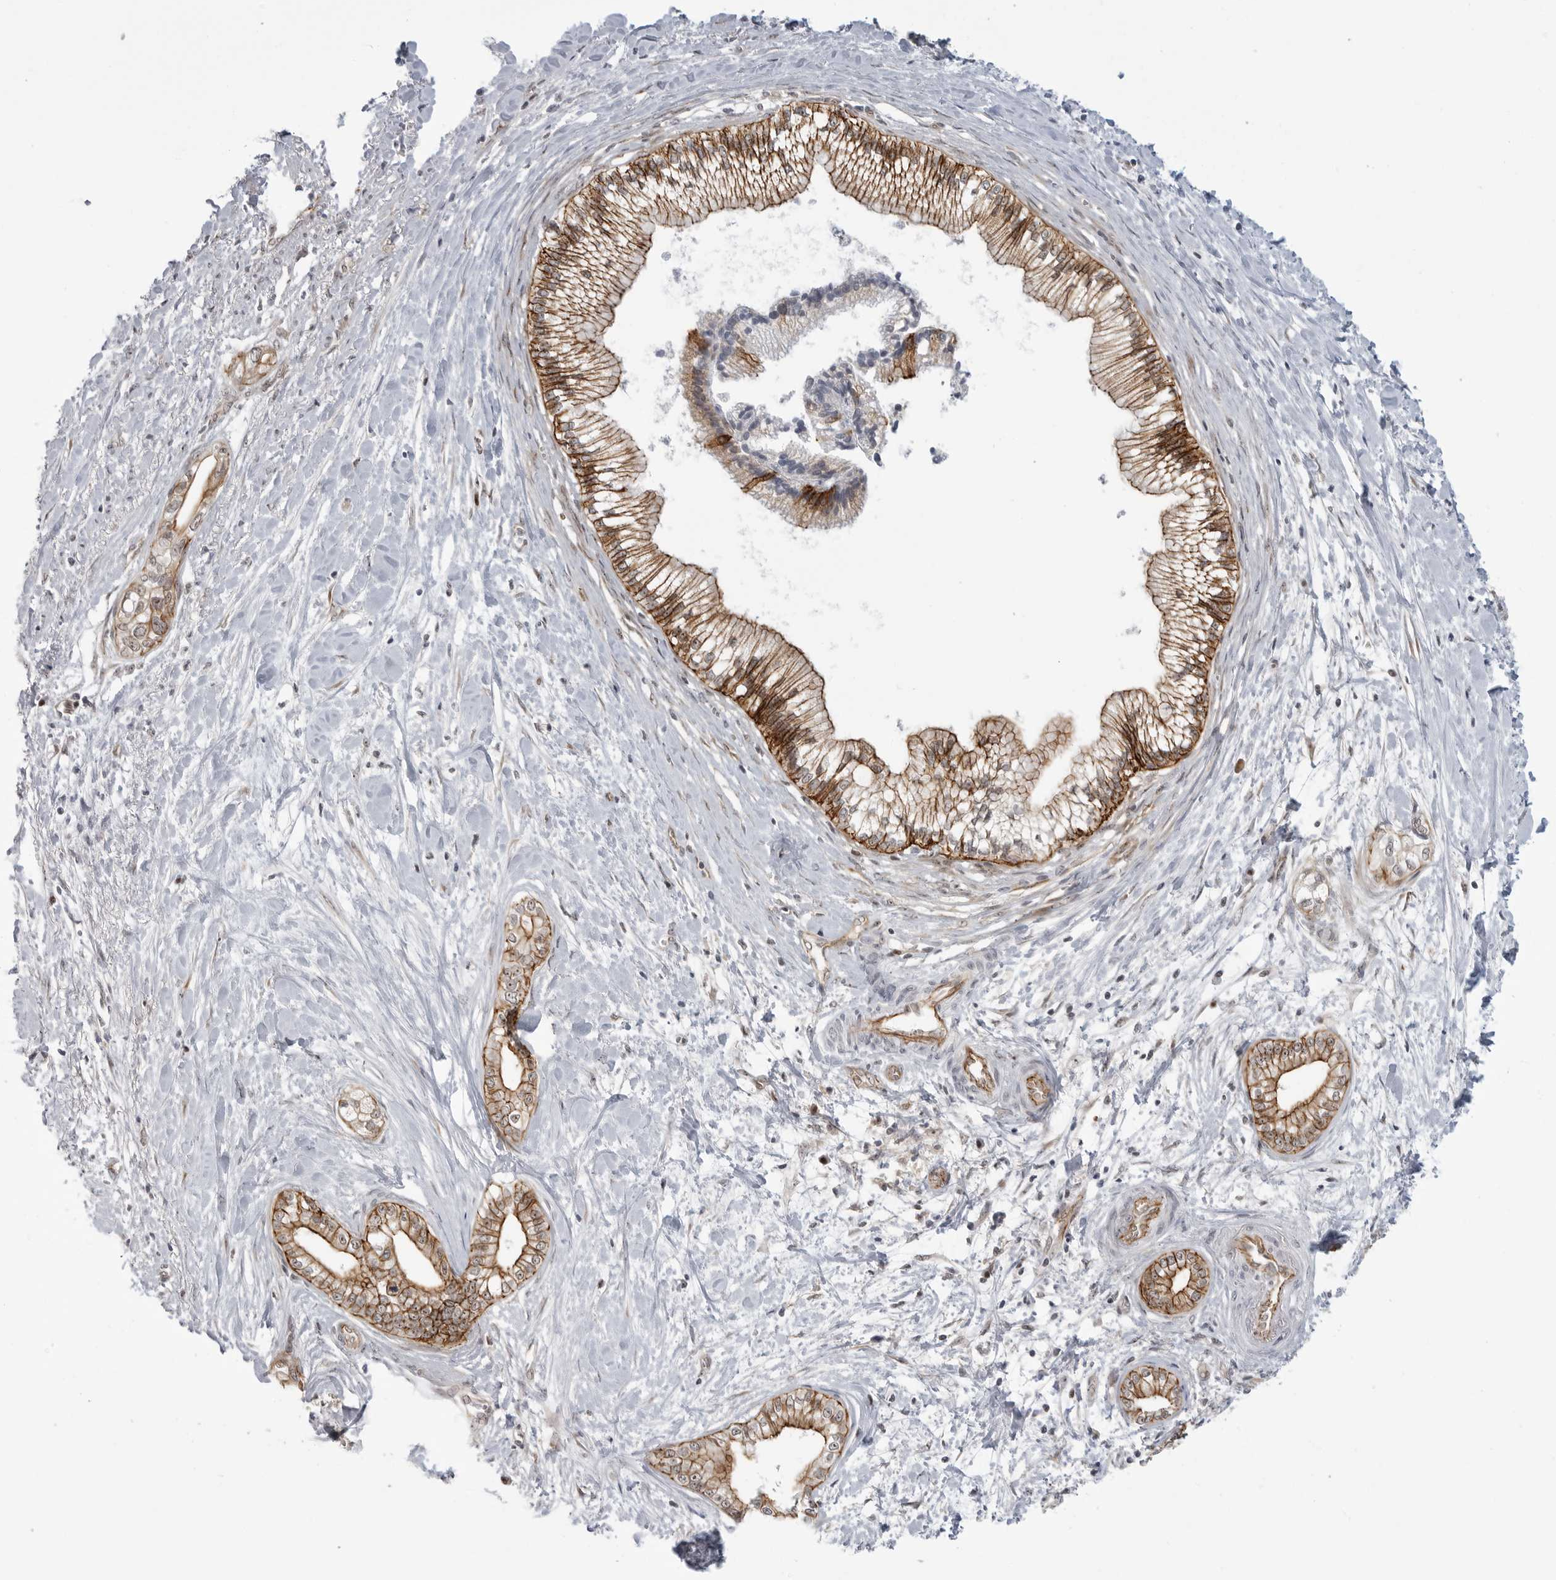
{"staining": {"intensity": "moderate", "quantity": ">75%", "location": "cytoplasmic/membranous"}, "tissue": "pancreatic cancer", "cell_type": "Tumor cells", "image_type": "cancer", "snomed": [{"axis": "morphology", "description": "Adenocarcinoma, NOS"}, {"axis": "topography", "description": "Pancreas"}], "caption": "A brown stain labels moderate cytoplasmic/membranous expression of a protein in human adenocarcinoma (pancreatic) tumor cells.", "gene": "CEP295NL", "patient": {"sex": "male", "age": 68}}